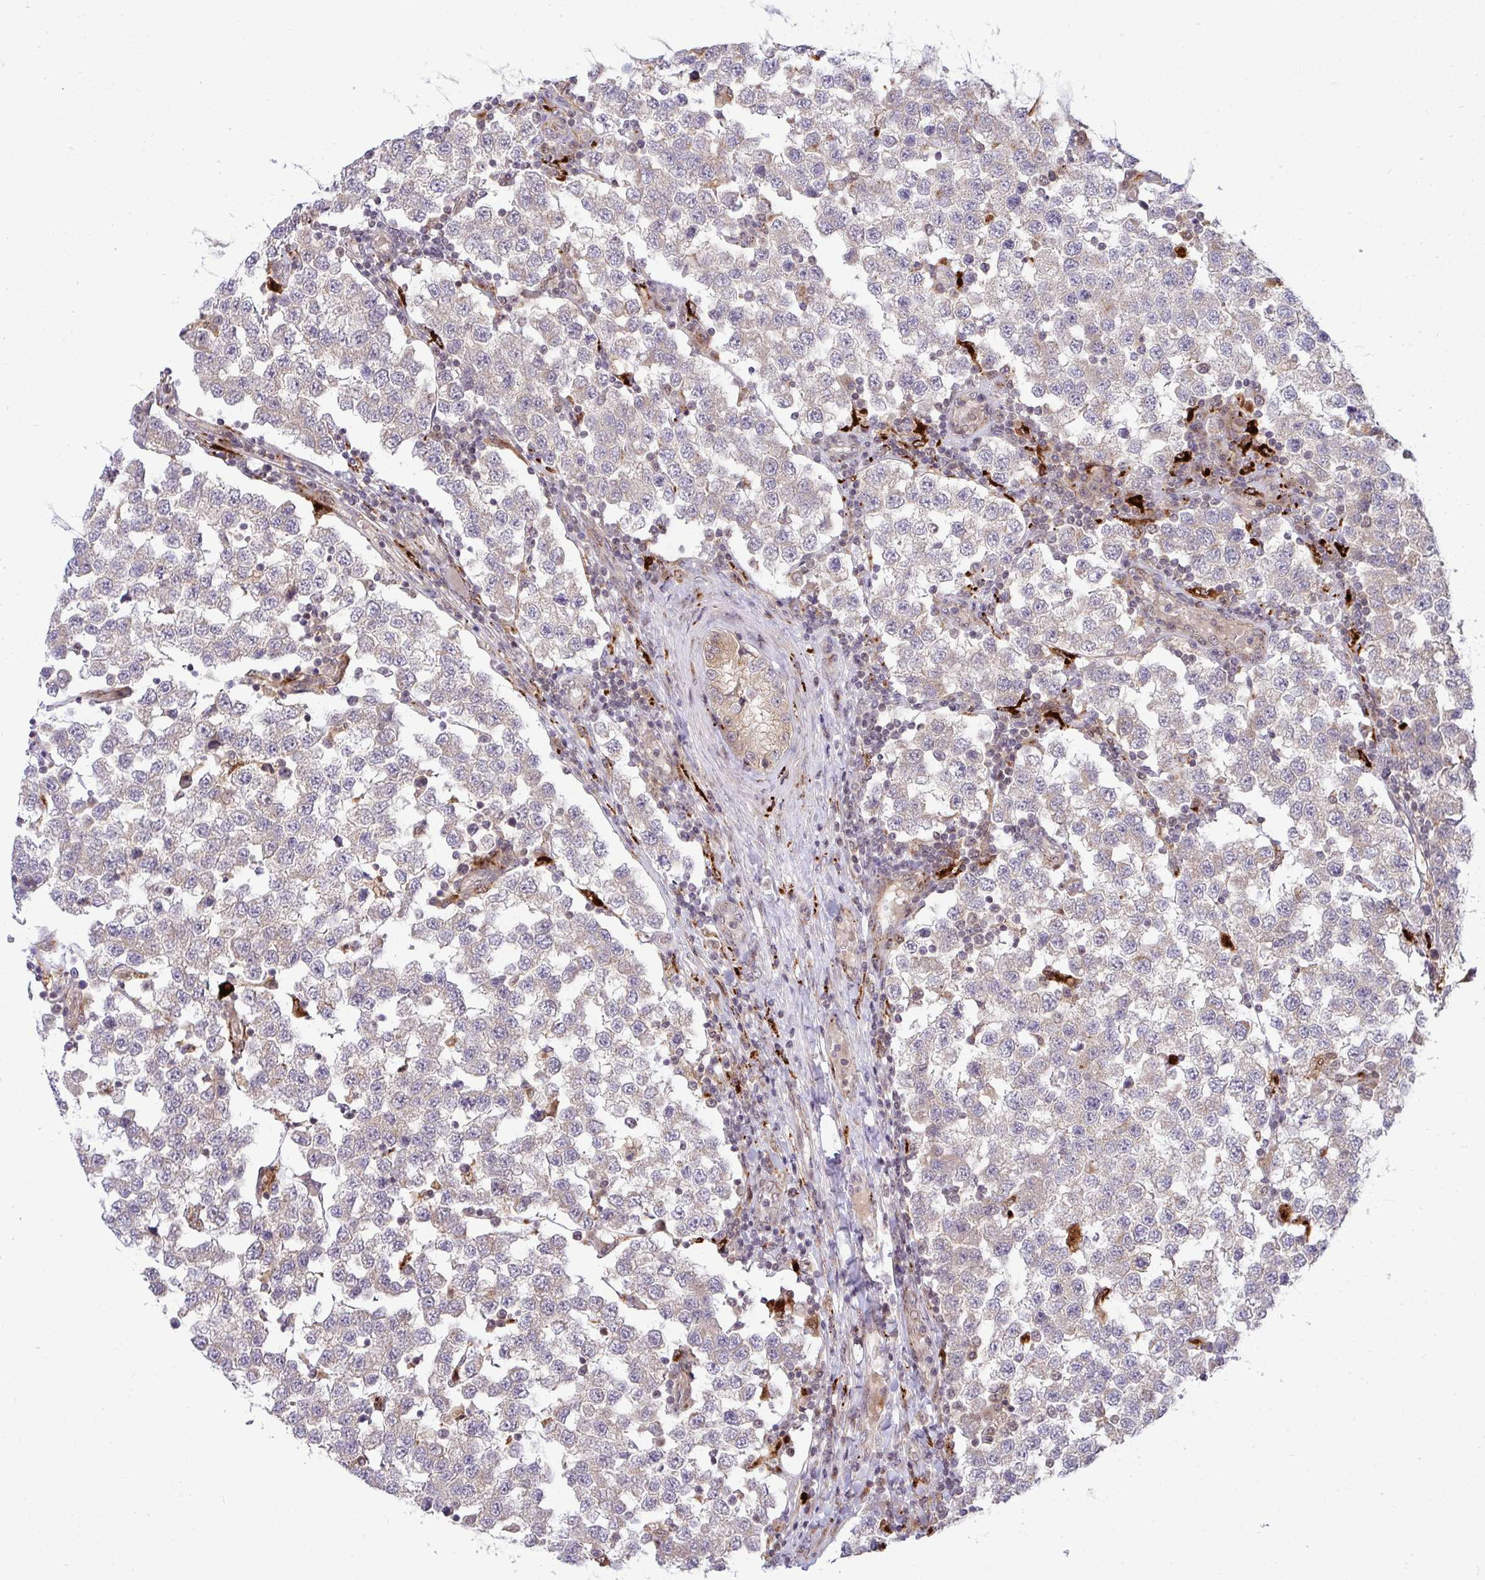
{"staining": {"intensity": "weak", "quantity": "<25%", "location": "cytoplasmic/membranous"}, "tissue": "testis cancer", "cell_type": "Tumor cells", "image_type": "cancer", "snomed": [{"axis": "morphology", "description": "Seminoma, NOS"}, {"axis": "topography", "description": "Testis"}], "caption": "This image is of testis seminoma stained with IHC to label a protein in brown with the nuclei are counter-stained blue. There is no positivity in tumor cells. (DAB (3,3'-diaminobenzidine) immunohistochemistry (IHC), high magnification).", "gene": "TRIM44", "patient": {"sex": "male", "age": 34}}